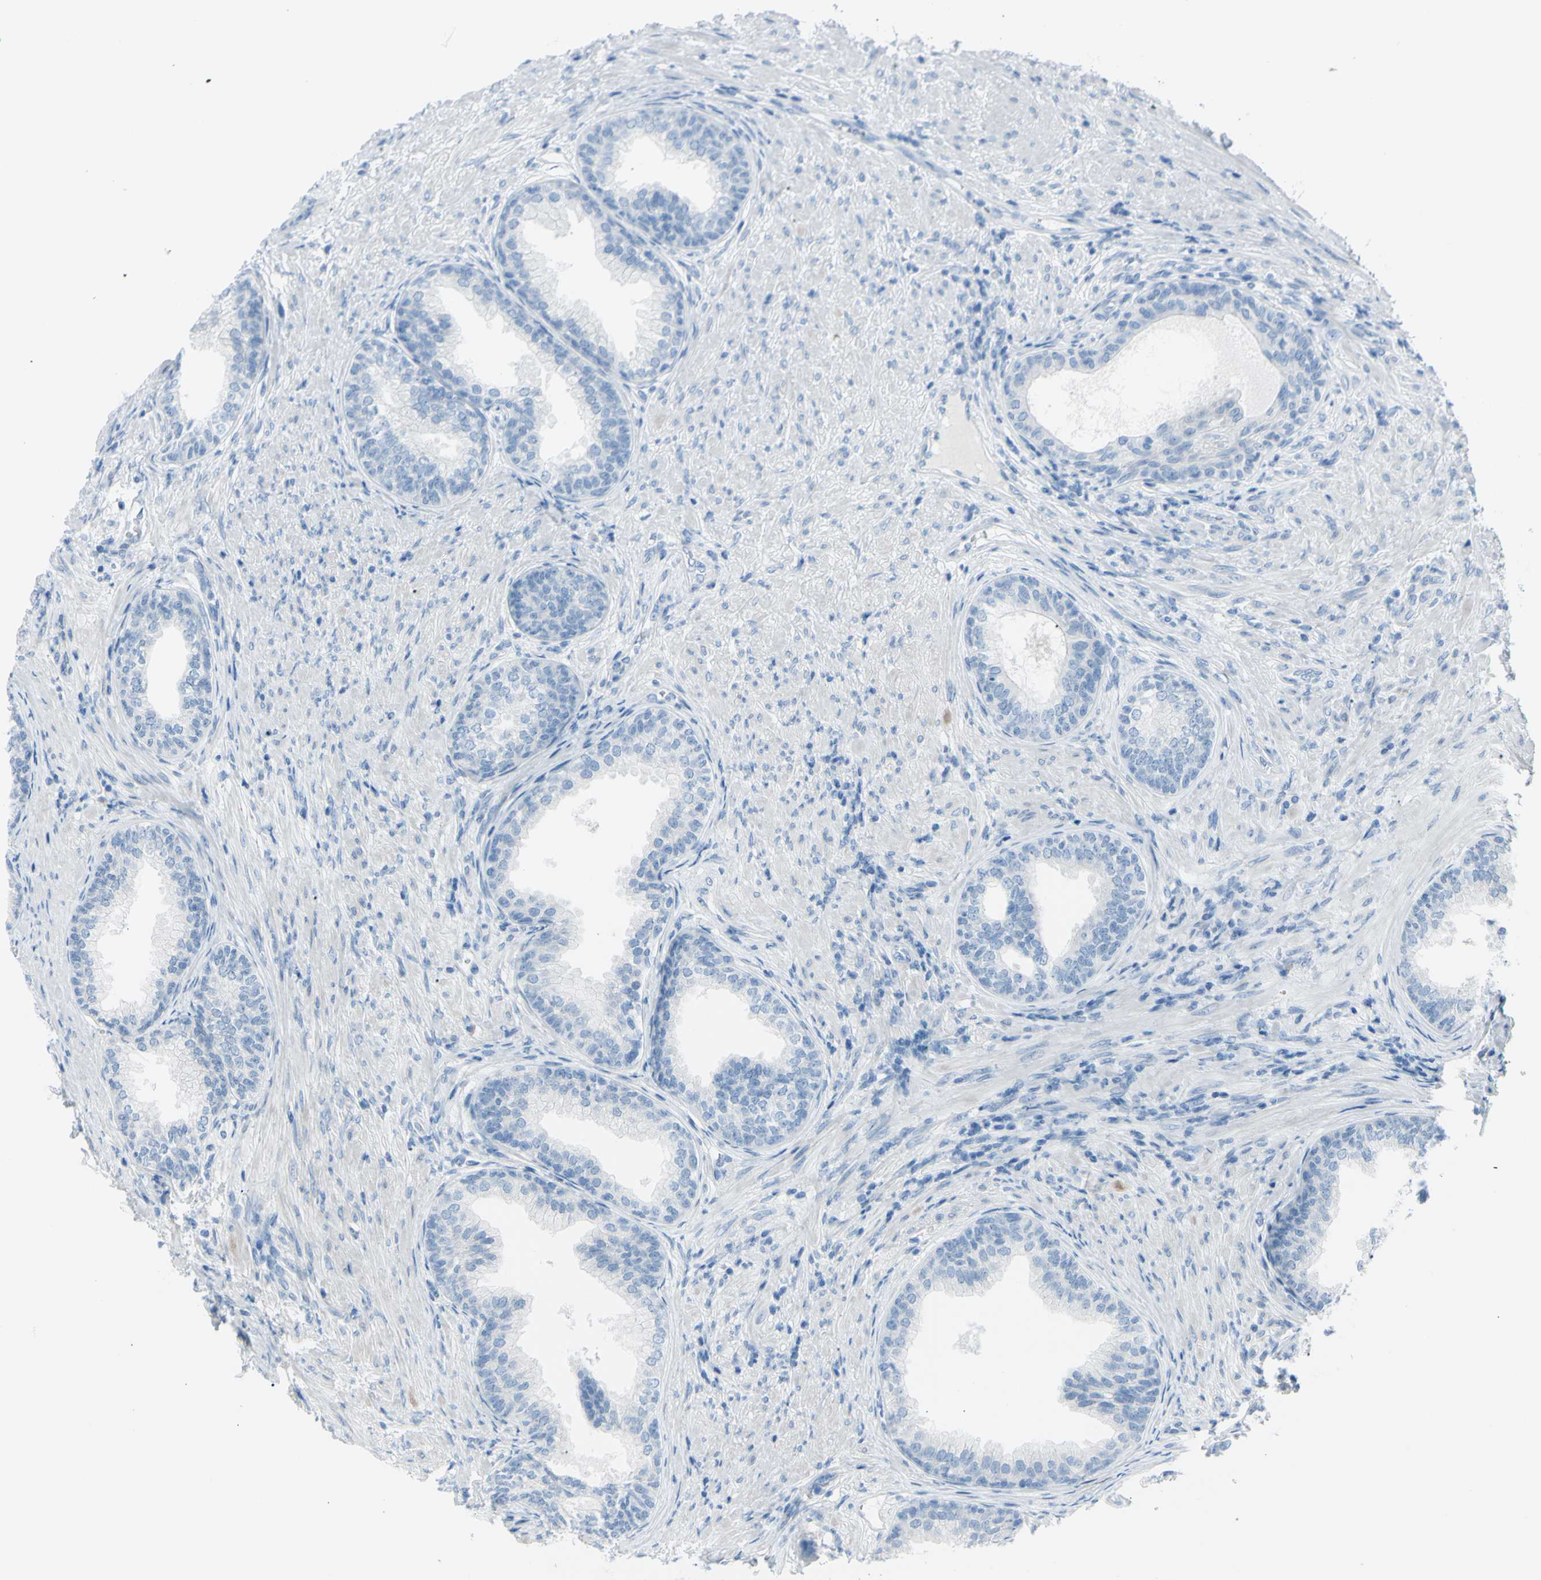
{"staining": {"intensity": "weak", "quantity": "<25%", "location": "cytoplasmic/membranous"}, "tissue": "prostate", "cell_type": "Glandular cells", "image_type": "normal", "snomed": [{"axis": "morphology", "description": "Normal tissue, NOS"}, {"axis": "topography", "description": "Prostate"}], "caption": "Immunohistochemistry of unremarkable prostate displays no positivity in glandular cells. (Brightfield microscopy of DAB IHC at high magnification).", "gene": "TFPI2", "patient": {"sex": "male", "age": 76}}